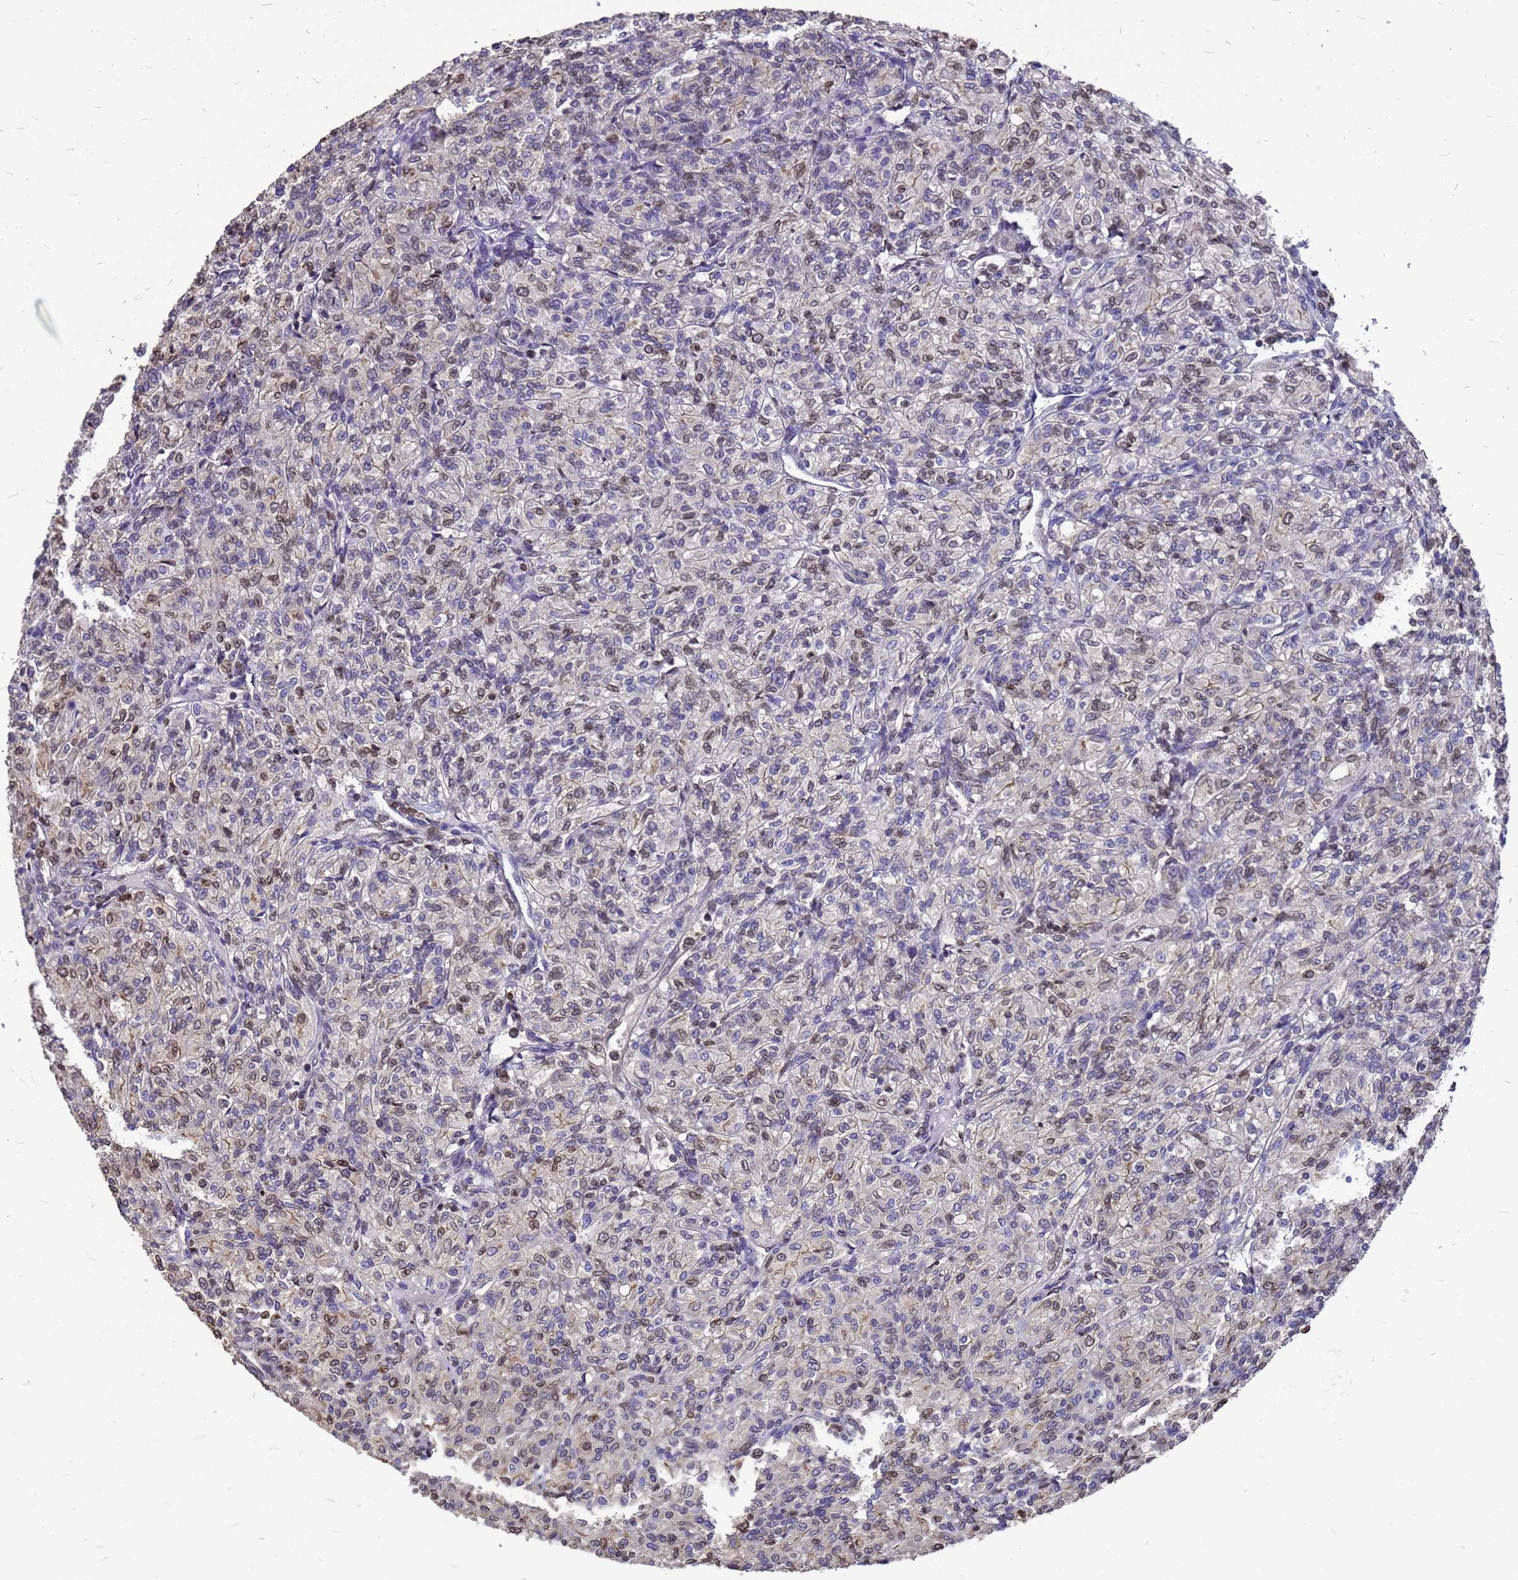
{"staining": {"intensity": "moderate", "quantity": "<25%", "location": "cytoplasmic/membranous"}, "tissue": "renal cancer", "cell_type": "Tumor cells", "image_type": "cancer", "snomed": [{"axis": "morphology", "description": "Adenocarcinoma, NOS"}, {"axis": "topography", "description": "Kidney"}], "caption": "Moderate cytoplasmic/membranous protein expression is identified in about <25% of tumor cells in adenocarcinoma (renal).", "gene": "C1orf35", "patient": {"sex": "male", "age": 77}}